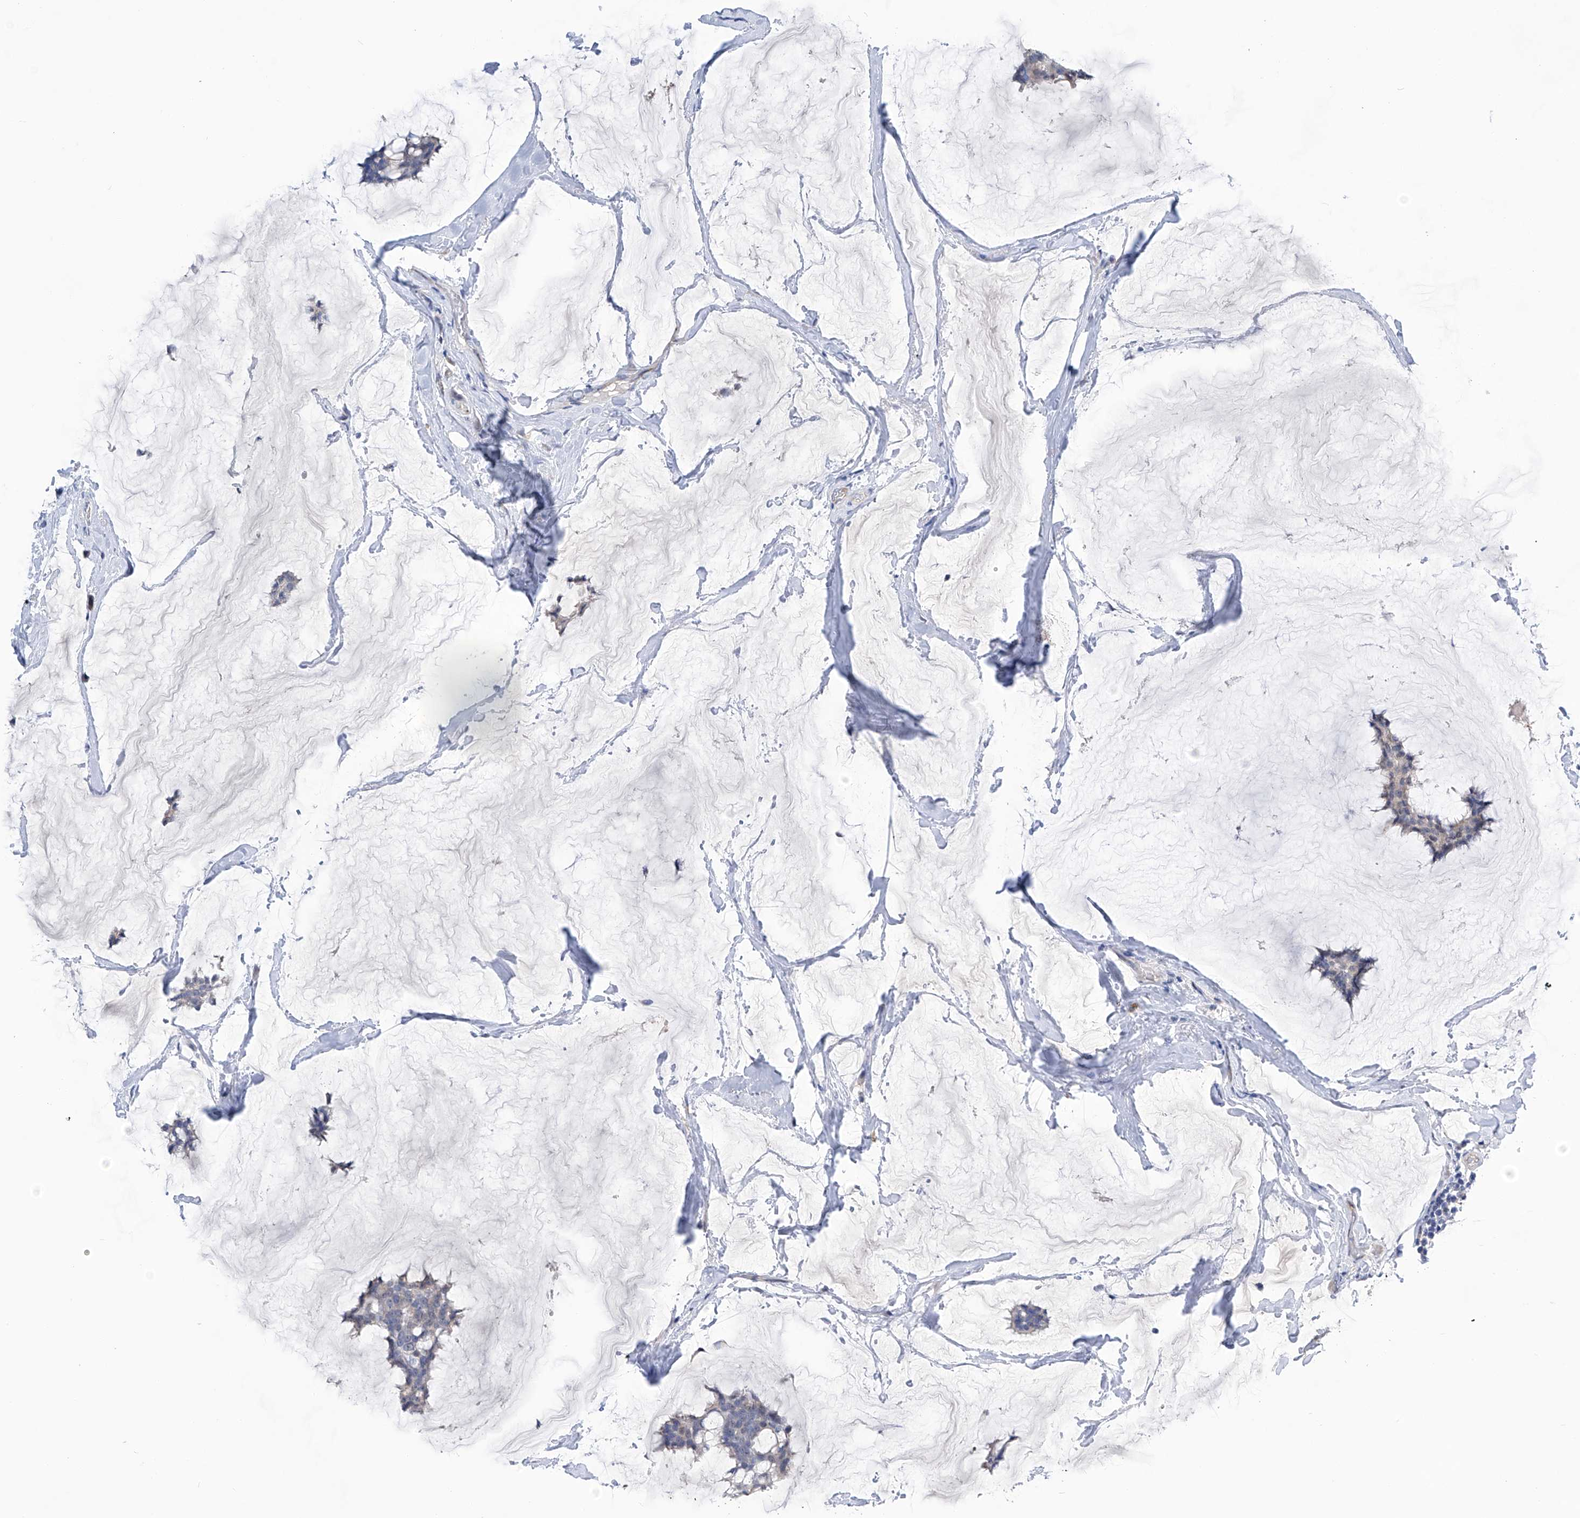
{"staining": {"intensity": "negative", "quantity": "none", "location": "none"}, "tissue": "breast cancer", "cell_type": "Tumor cells", "image_type": "cancer", "snomed": [{"axis": "morphology", "description": "Duct carcinoma"}, {"axis": "topography", "description": "Breast"}], "caption": "Immunohistochemistry (IHC) histopathology image of breast cancer stained for a protein (brown), which displays no positivity in tumor cells.", "gene": "PGM3", "patient": {"sex": "female", "age": 93}}